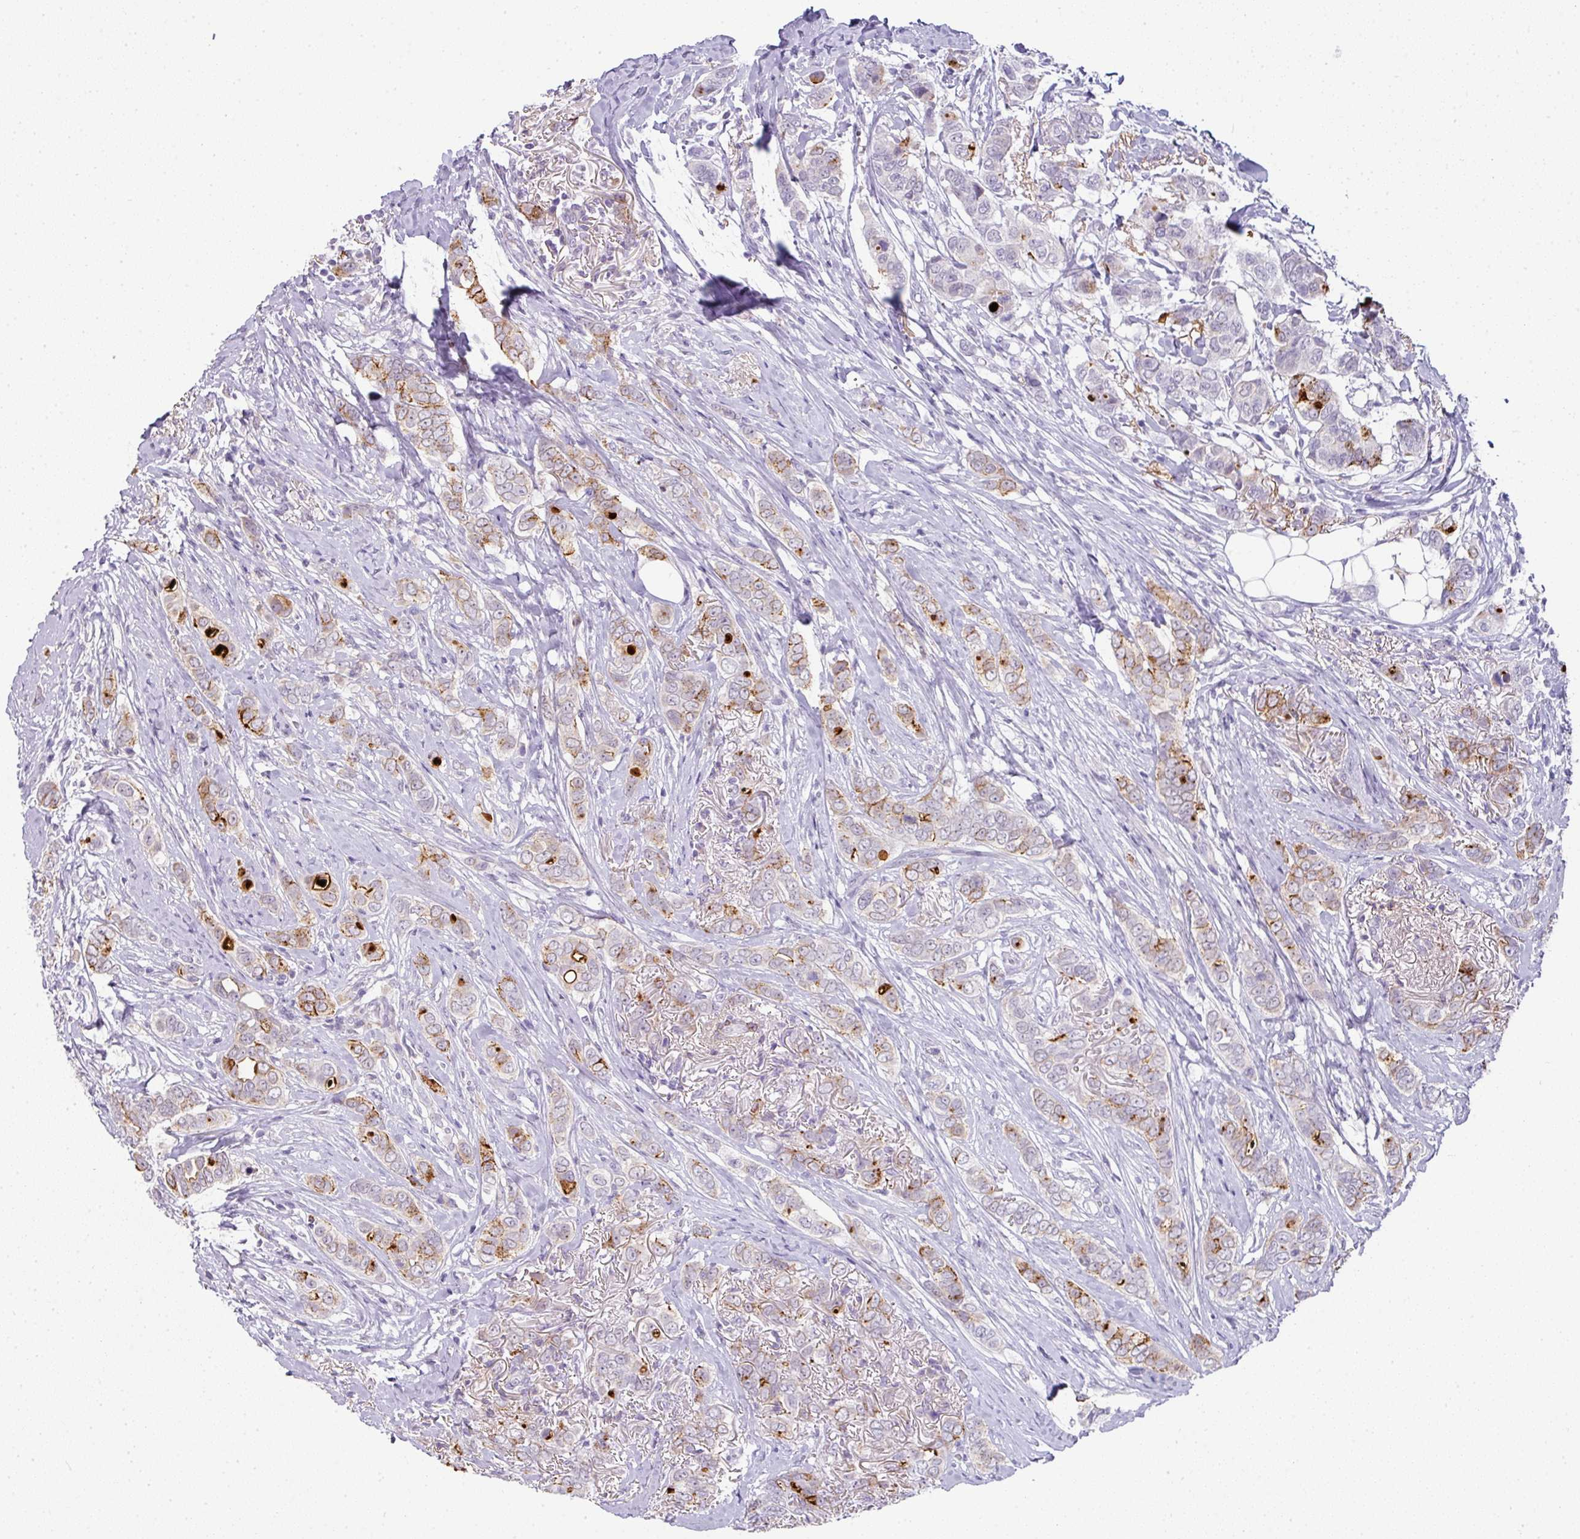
{"staining": {"intensity": "strong", "quantity": "<25%", "location": "cytoplasmic/membranous"}, "tissue": "breast cancer", "cell_type": "Tumor cells", "image_type": "cancer", "snomed": [{"axis": "morphology", "description": "Lobular carcinoma"}, {"axis": "topography", "description": "Breast"}], "caption": "DAB (3,3'-diaminobenzidine) immunohistochemical staining of human lobular carcinoma (breast) exhibits strong cytoplasmic/membranous protein staining in approximately <25% of tumor cells. (DAB (3,3'-diaminobenzidine) = brown stain, brightfield microscopy at high magnification).", "gene": "FGF17", "patient": {"sex": "female", "age": 51}}